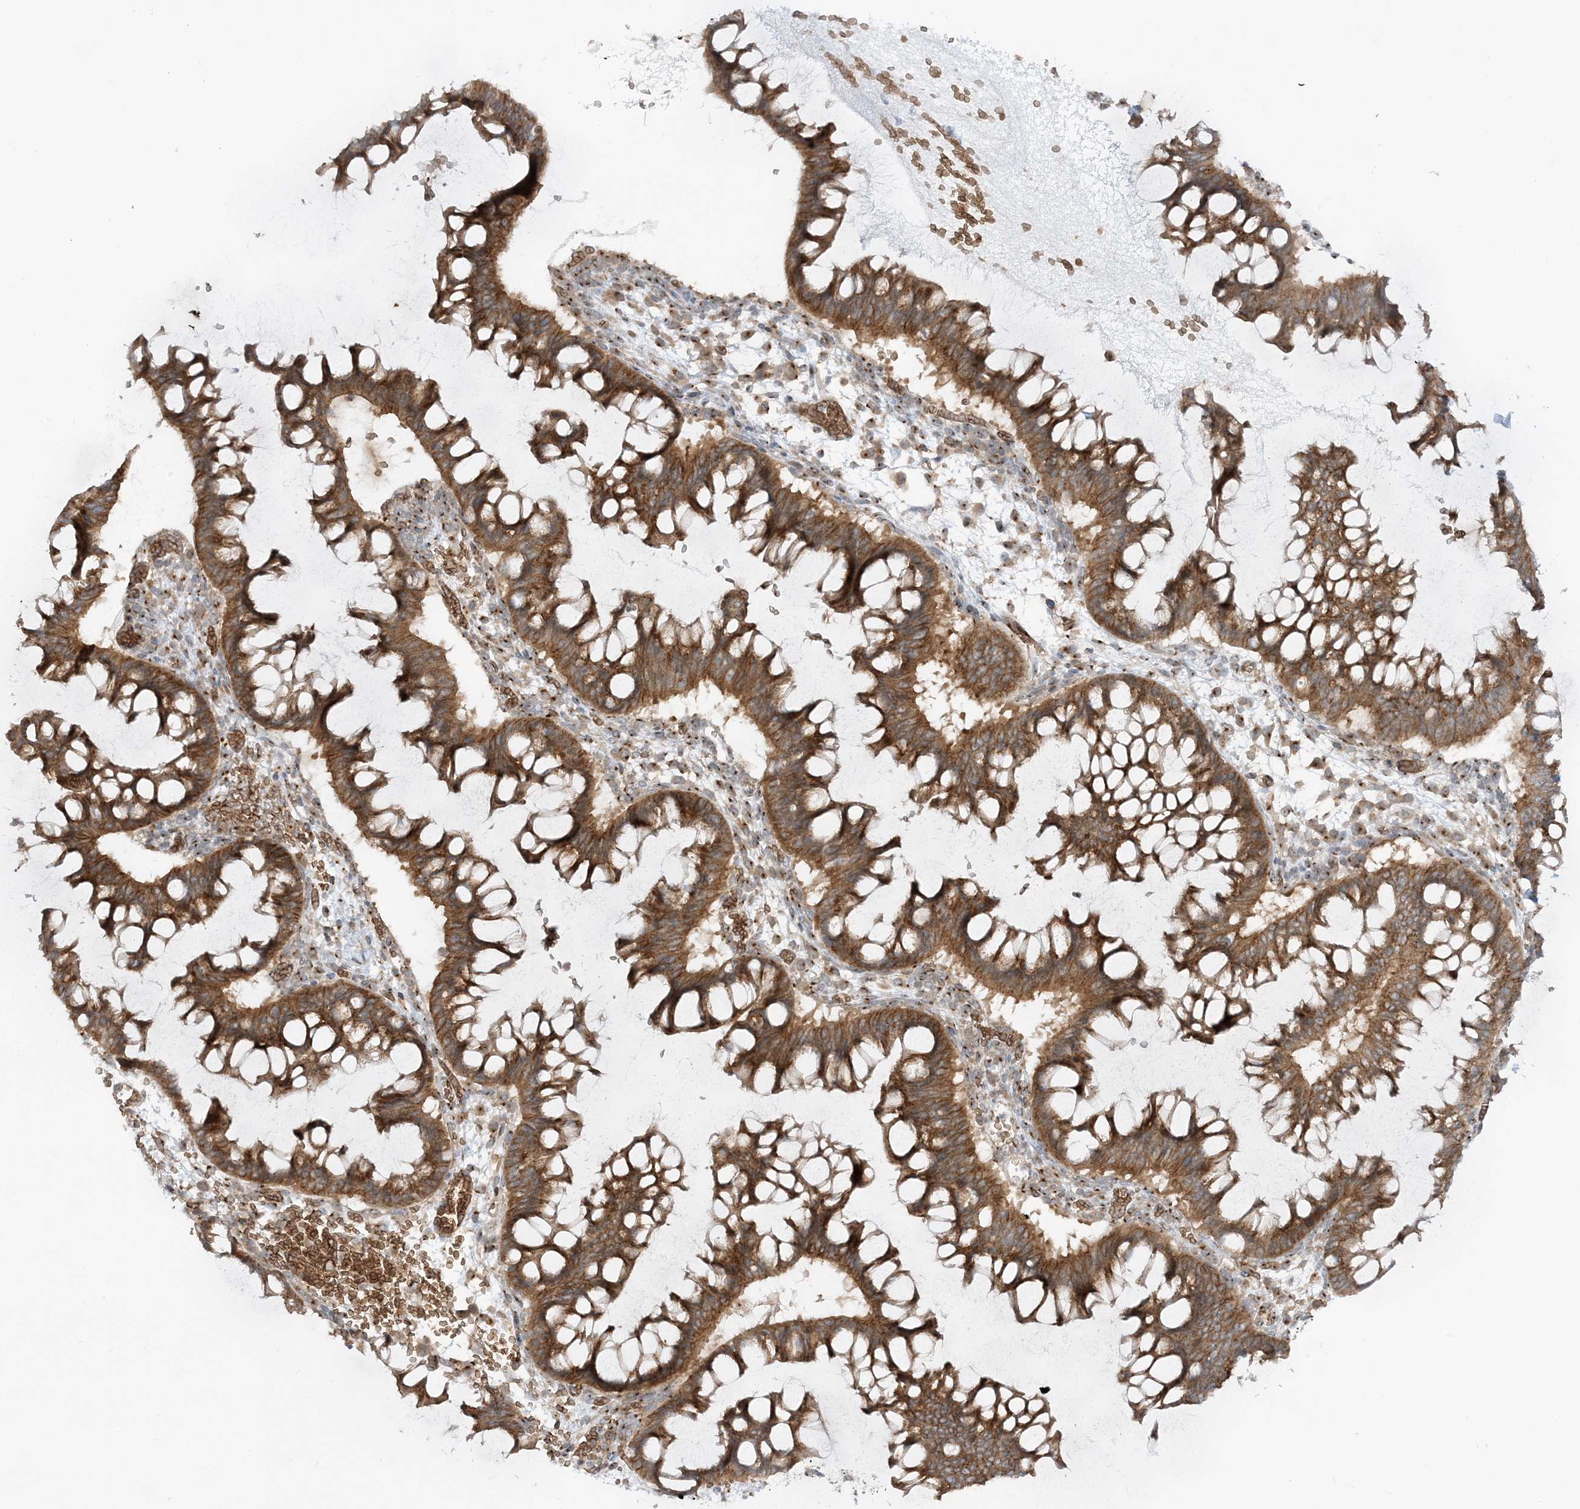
{"staining": {"intensity": "strong", "quantity": ">75%", "location": "cytoplasmic/membranous"}, "tissue": "ovarian cancer", "cell_type": "Tumor cells", "image_type": "cancer", "snomed": [{"axis": "morphology", "description": "Cystadenocarcinoma, mucinous, NOS"}, {"axis": "topography", "description": "Ovary"}], "caption": "Ovarian mucinous cystadenocarcinoma was stained to show a protein in brown. There is high levels of strong cytoplasmic/membranous expression in about >75% of tumor cells. The protein is stained brown, and the nuclei are stained in blue (DAB IHC with brightfield microscopy, high magnification).", "gene": "RPP40", "patient": {"sex": "female", "age": 73}}